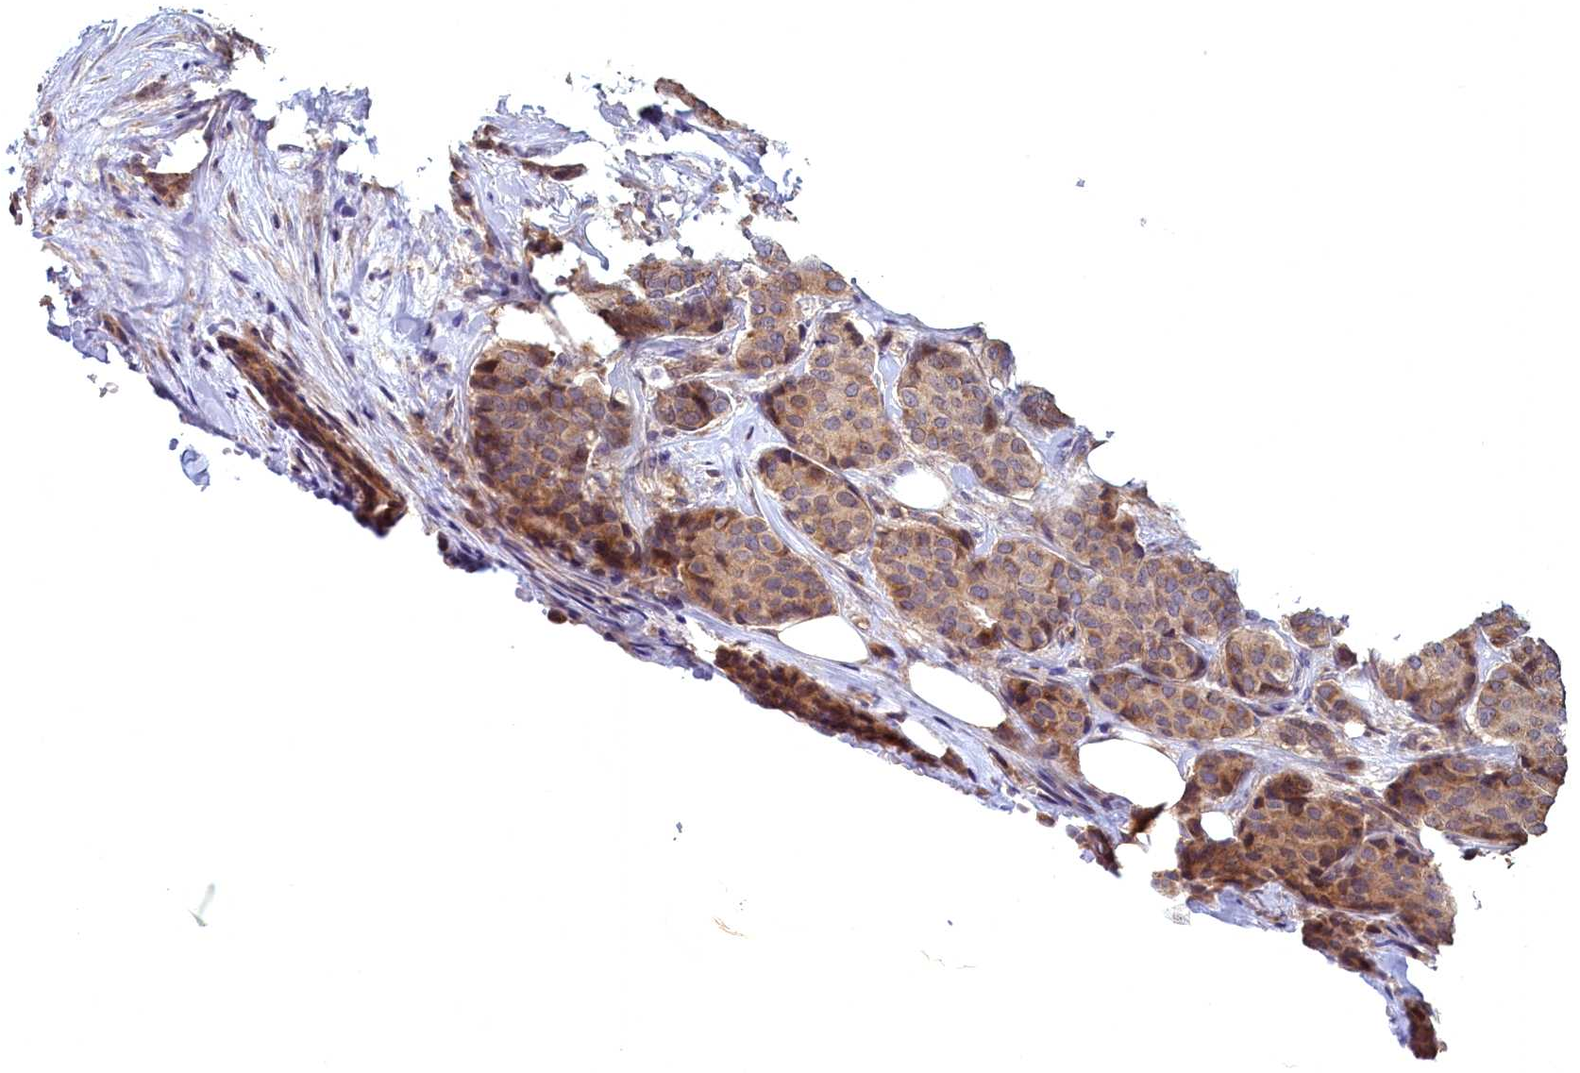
{"staining": {"intensity": "moderate", "quantity": "25%-75%", "location": "cytoplasmic/membranous"}, "tissue": "breast cancer", "cell_type": "Tumor cells", "image_type": "cancer", "snomed": [{"axis": "morphology", "description": "Duct carcinoma"}, {"axis": "topography", "description": "Breast"}], "caption": "Immunohistochemistry of breast cancer demonstrates medium levels of moderate cytoplasmic/membranous expression in about 25%-75% of tumor cells.", "gene": "EPB41L4B", "patient": {"sex": "female", "age": 75}}